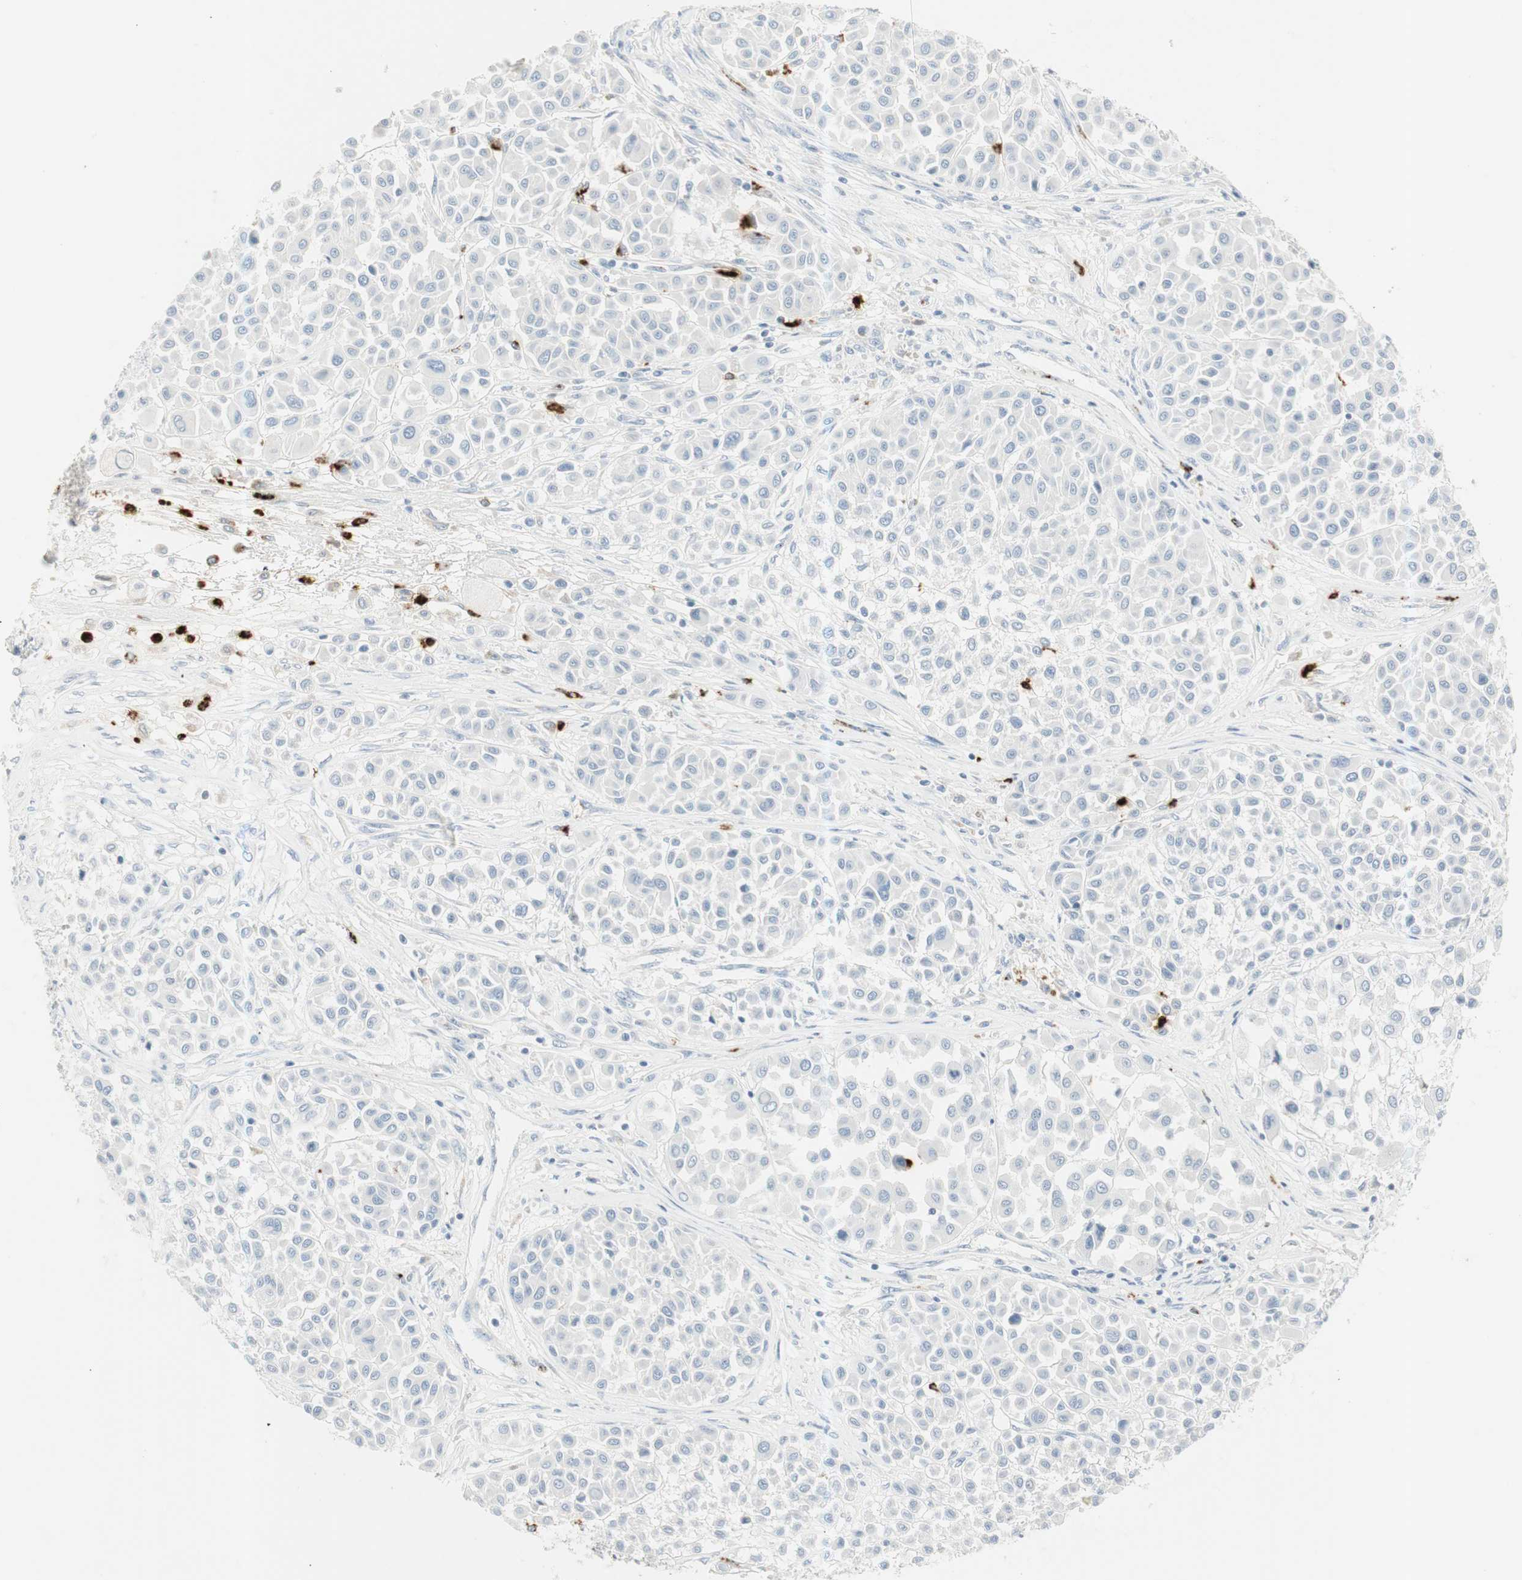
{"staining": {"intensity": "negative", "quantity": "none", "location": "none"}, "tissue": "melanoma", "cell_type": "Tumor cells", "image_type": "cancer", "snomed": [{"axis": "morphology", "description": "Malignant melanoma, Metastatic site"}, {"axis": "topography", "description": "Soft tissue"}], "caption": "DAB (3,3'-diaminobenzidine) immunohistochemical staining of human malignant melanoma (metastatic site) displays no significant expression in tumor cells.", "gene": "PRTN3", "patient": {"sex": "male", "age": 41}}